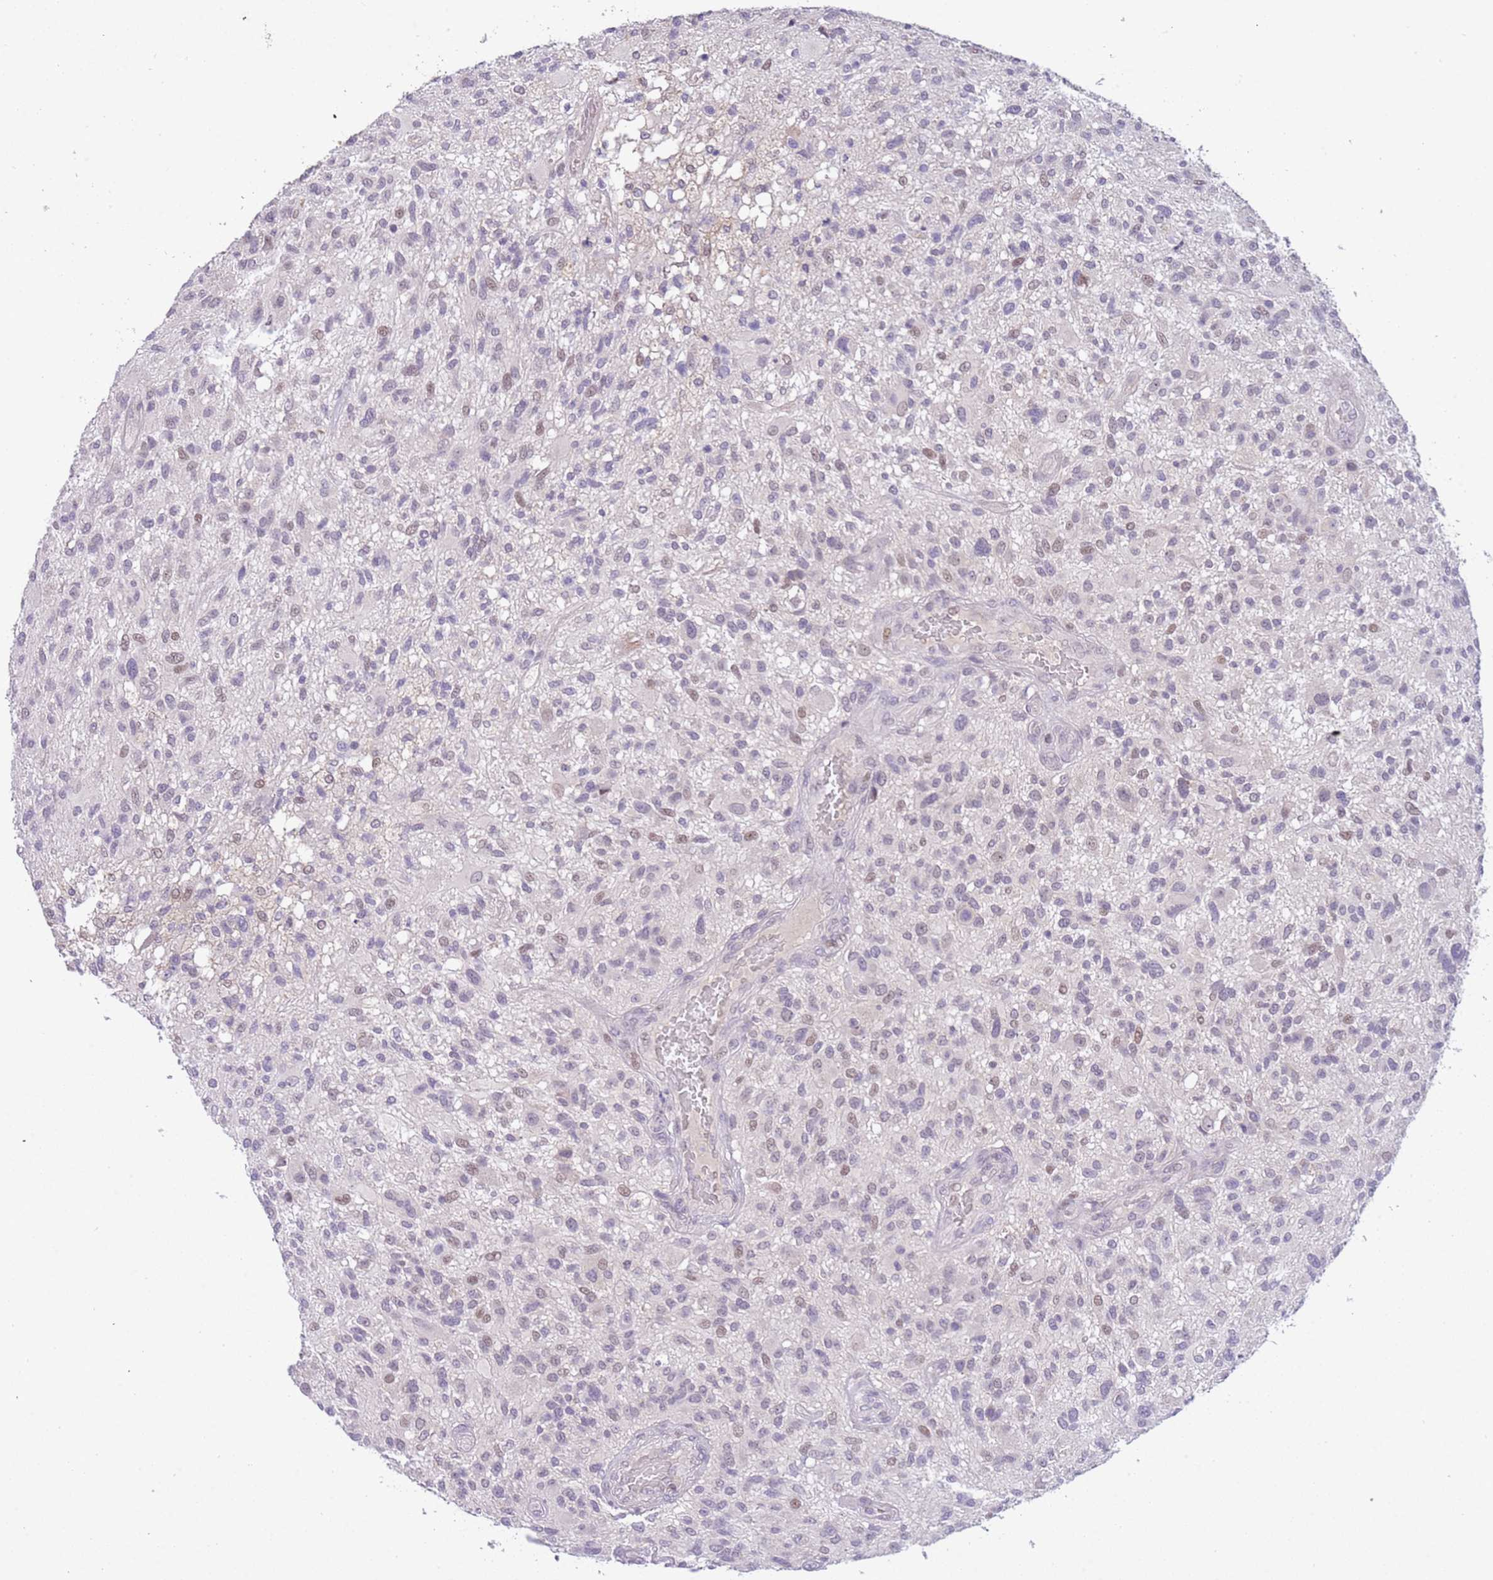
{"staining": {"intensity": "weak", "quantity": "25%-75%", "location": "nuclear"}, "tissue": "glioma", "cell_type": "Tumor cells", "image_type": "cancer", "snomed": [{"axis": "morphology", "description": "Glioma, malignant, High grade"}, {"axis": "topography", "description": "Brain"}], "caption": "High-grade glioma (malignant) stained with DAB IHC shows low levels of weak nuclear staining in approximately 25%-75% of tumor cells.", "gene": "MAGEF1", "patient": {"sex": "male", "age": 47}}